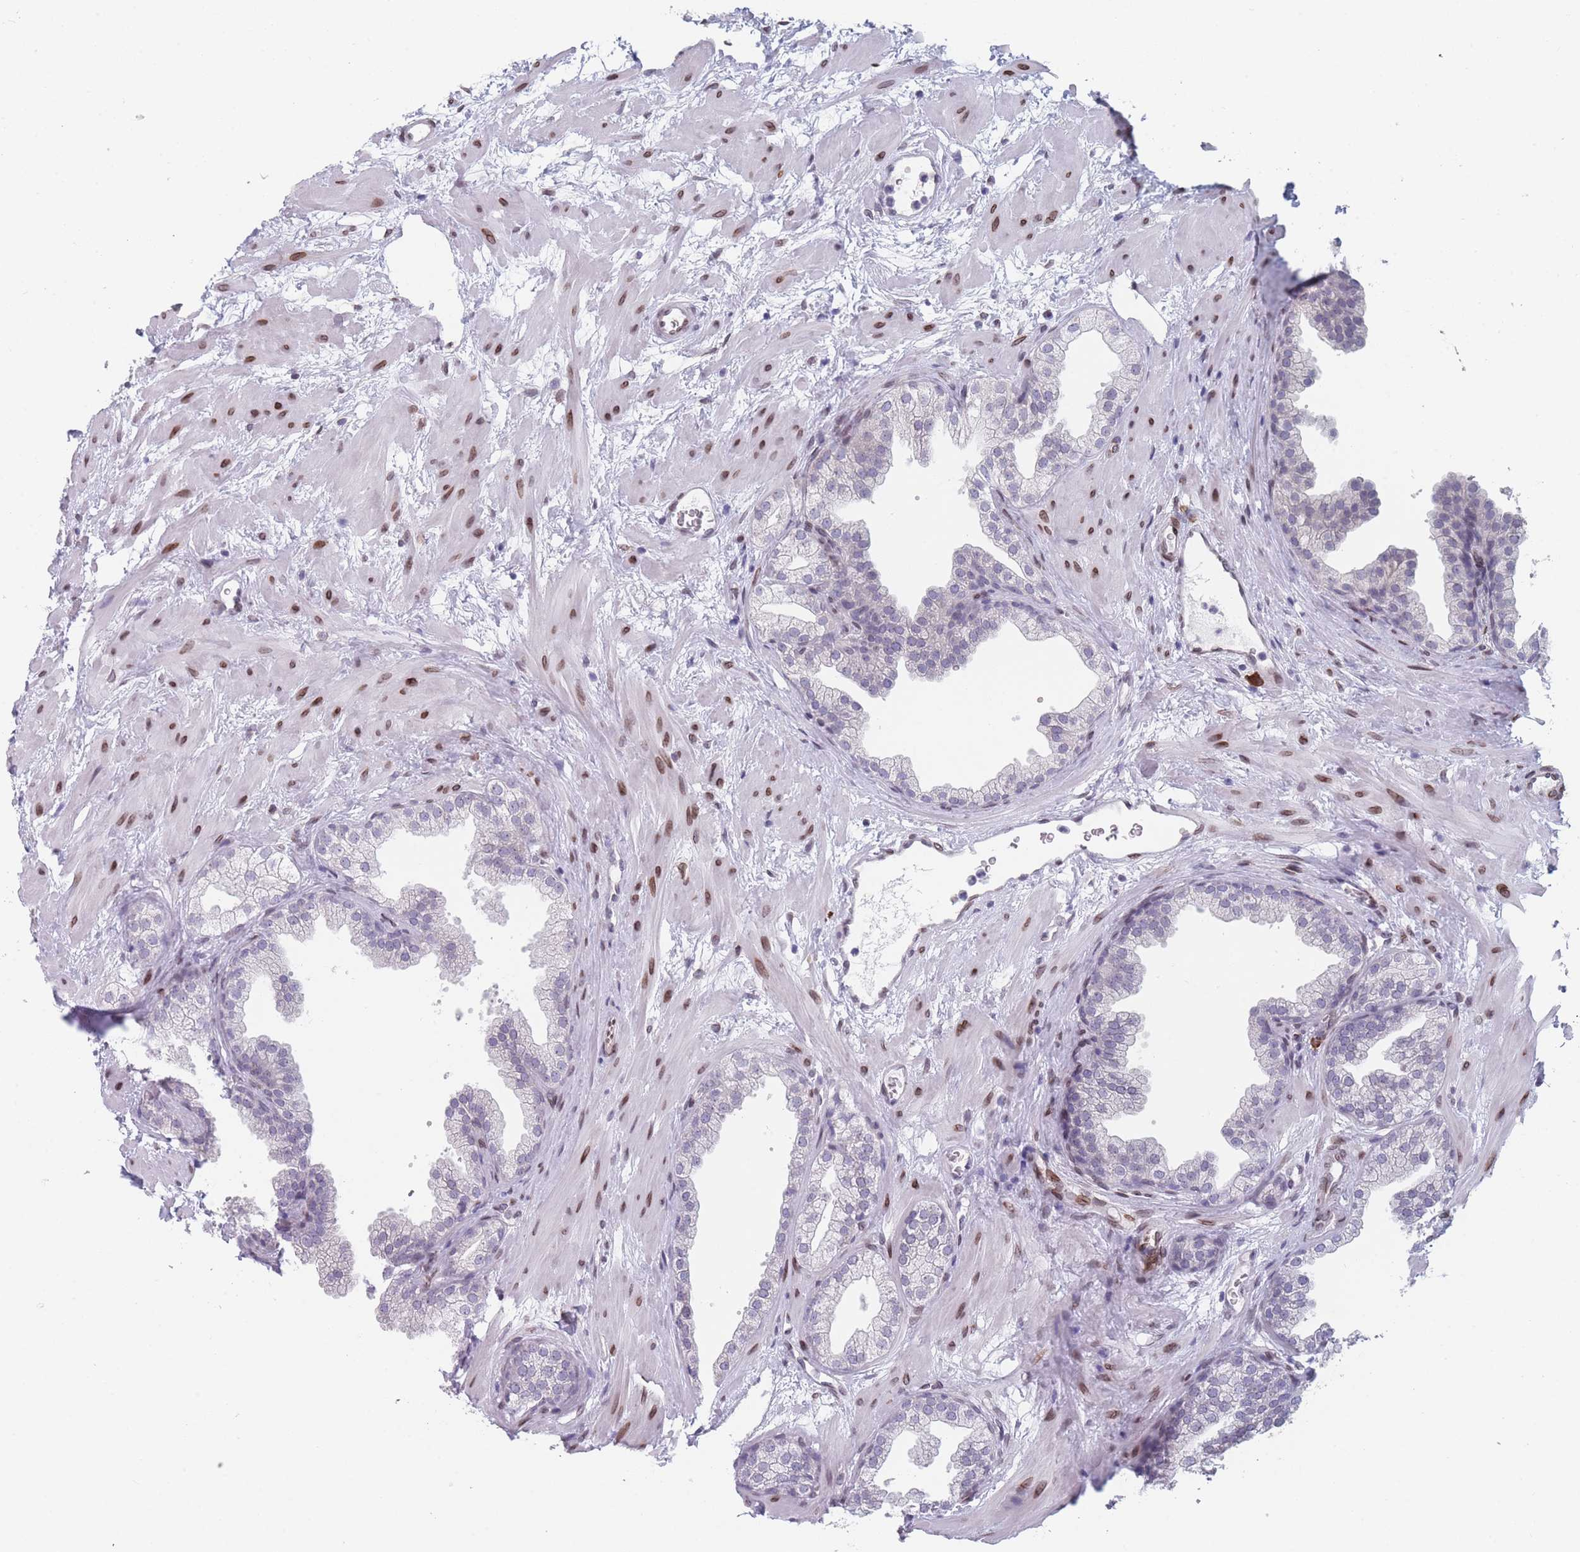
{"staining": {"intensity": "negative", "quantity": "none", "location": "none"}, "tissue": "prostate", "cell_type": "Glandular cells", "image_type": "normal", "snomed": [{"axis": "morphology", "description": "Normal tissue, NOS"}, {"axis": "topography", "description": "Prostate"}], "caption": "Micrograph shows no protein positivity in glandular cells of benign prostate.", "gene": "ZBTB1", "patient": {"sex": "male", "age": 37}}